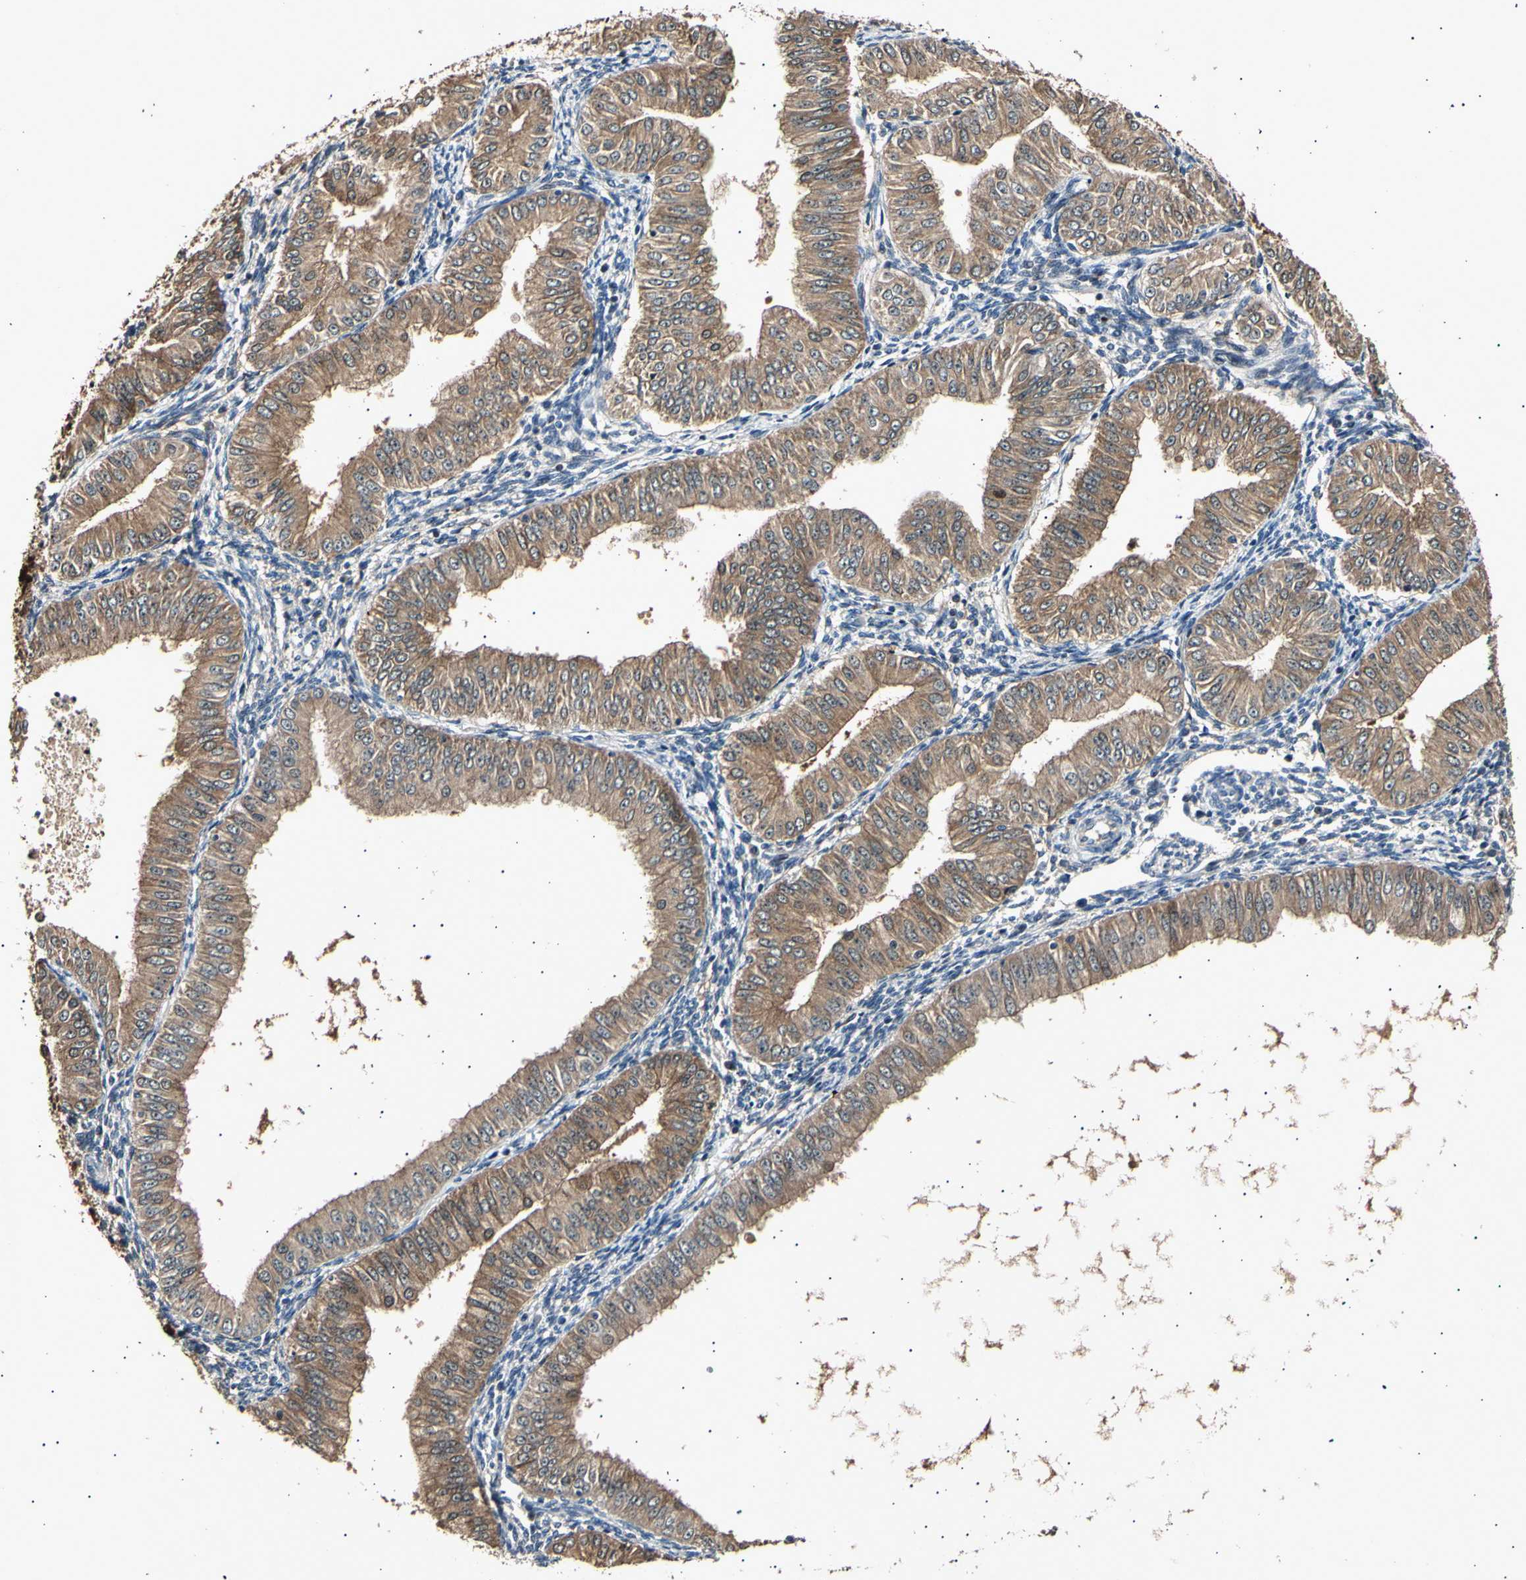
{"staining": {"intensity": "moderate", "quantity": ">75%", "location": "cytoplasmic/membranous"}, "tissue": "endometrial cancer", "cell_type": "Tumor cells", "image_type": "cancer", "snomed": [{"axis": "morphology", "description": "Normal tissue, NOS"}, {"axis": "morphology", "description": "Adenocarcinoma, NOS"}, {"axis": "topography", "description": "Endometrium"}], "caption": "Immunohistochemistry (DAB) staining of human endometrial cancer (adenocarcinoma) shows moderate cytoplasmic/membranous protein staining in approximately >75% of tumor cells. (Brightfield microscopy of DAB IHC at high magnification).", "gene": "ADCY3", "patient": {"sex": "female", "age": 53}}